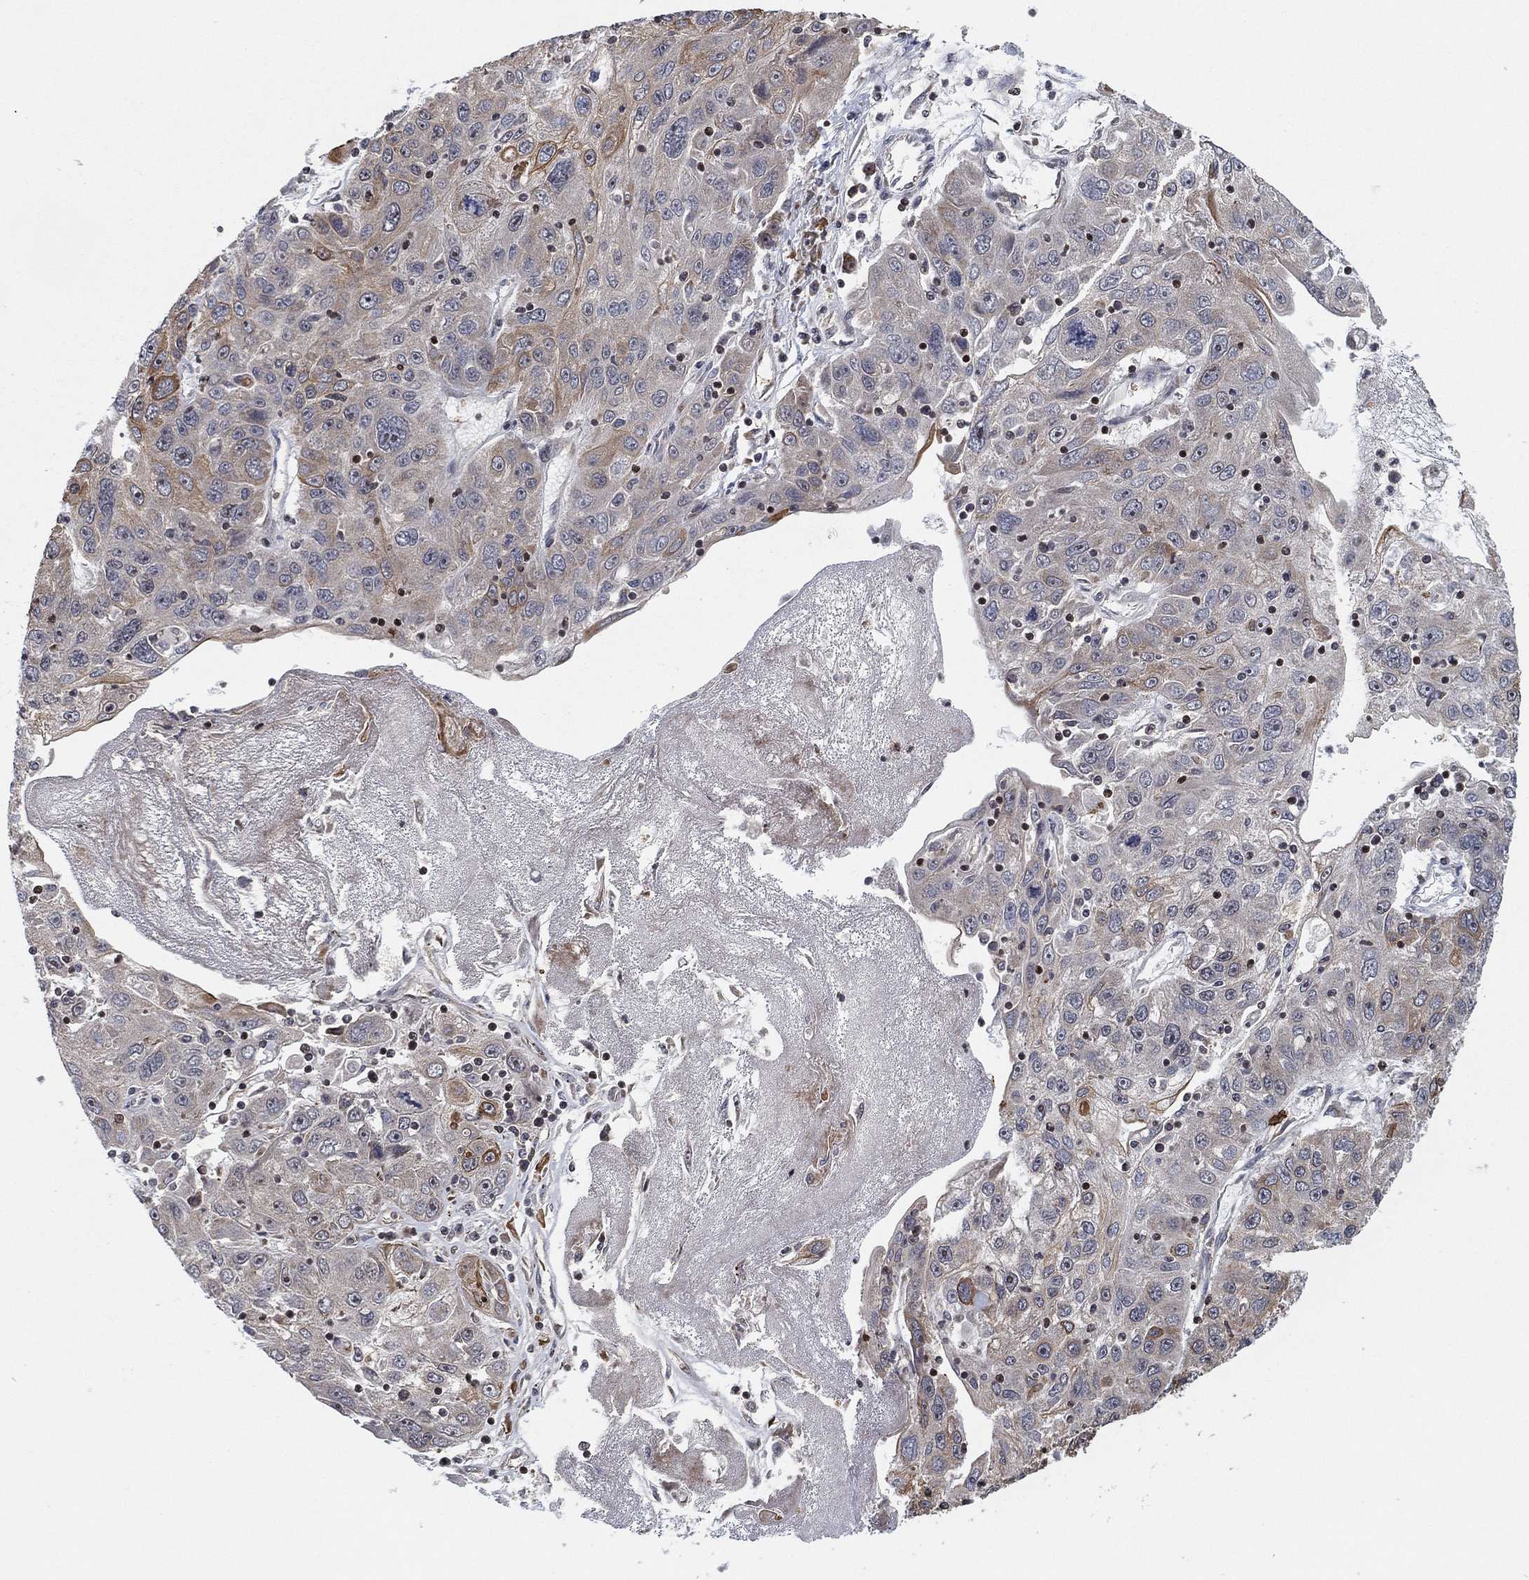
{"staining": {"intensity": "weak", "quantity": "<25%", "location": "cytoplasmic/membranous"}, "tissue": "stomach cancer", "cell_type": "Tumor cells", "image_type": "cancer", "snomed": [{"axis": "morphology", "description": "Adenocarcinoma, NOS"}, {"axis": "topography", "description": "Stomach"}], "caption": "IHC micrograph of human stomach cancer stained for a protein (brown), which displays no expression in tumor cells. The staining was performed using DAB (3,3'-diaminobenzidine) to visualize the protein expression in brown, while the nuclei were stained in blue with hematoxylin (Magnification: 20x).", "gene": "TMCO1", "patient": {"sex": "male", "age": 56}}